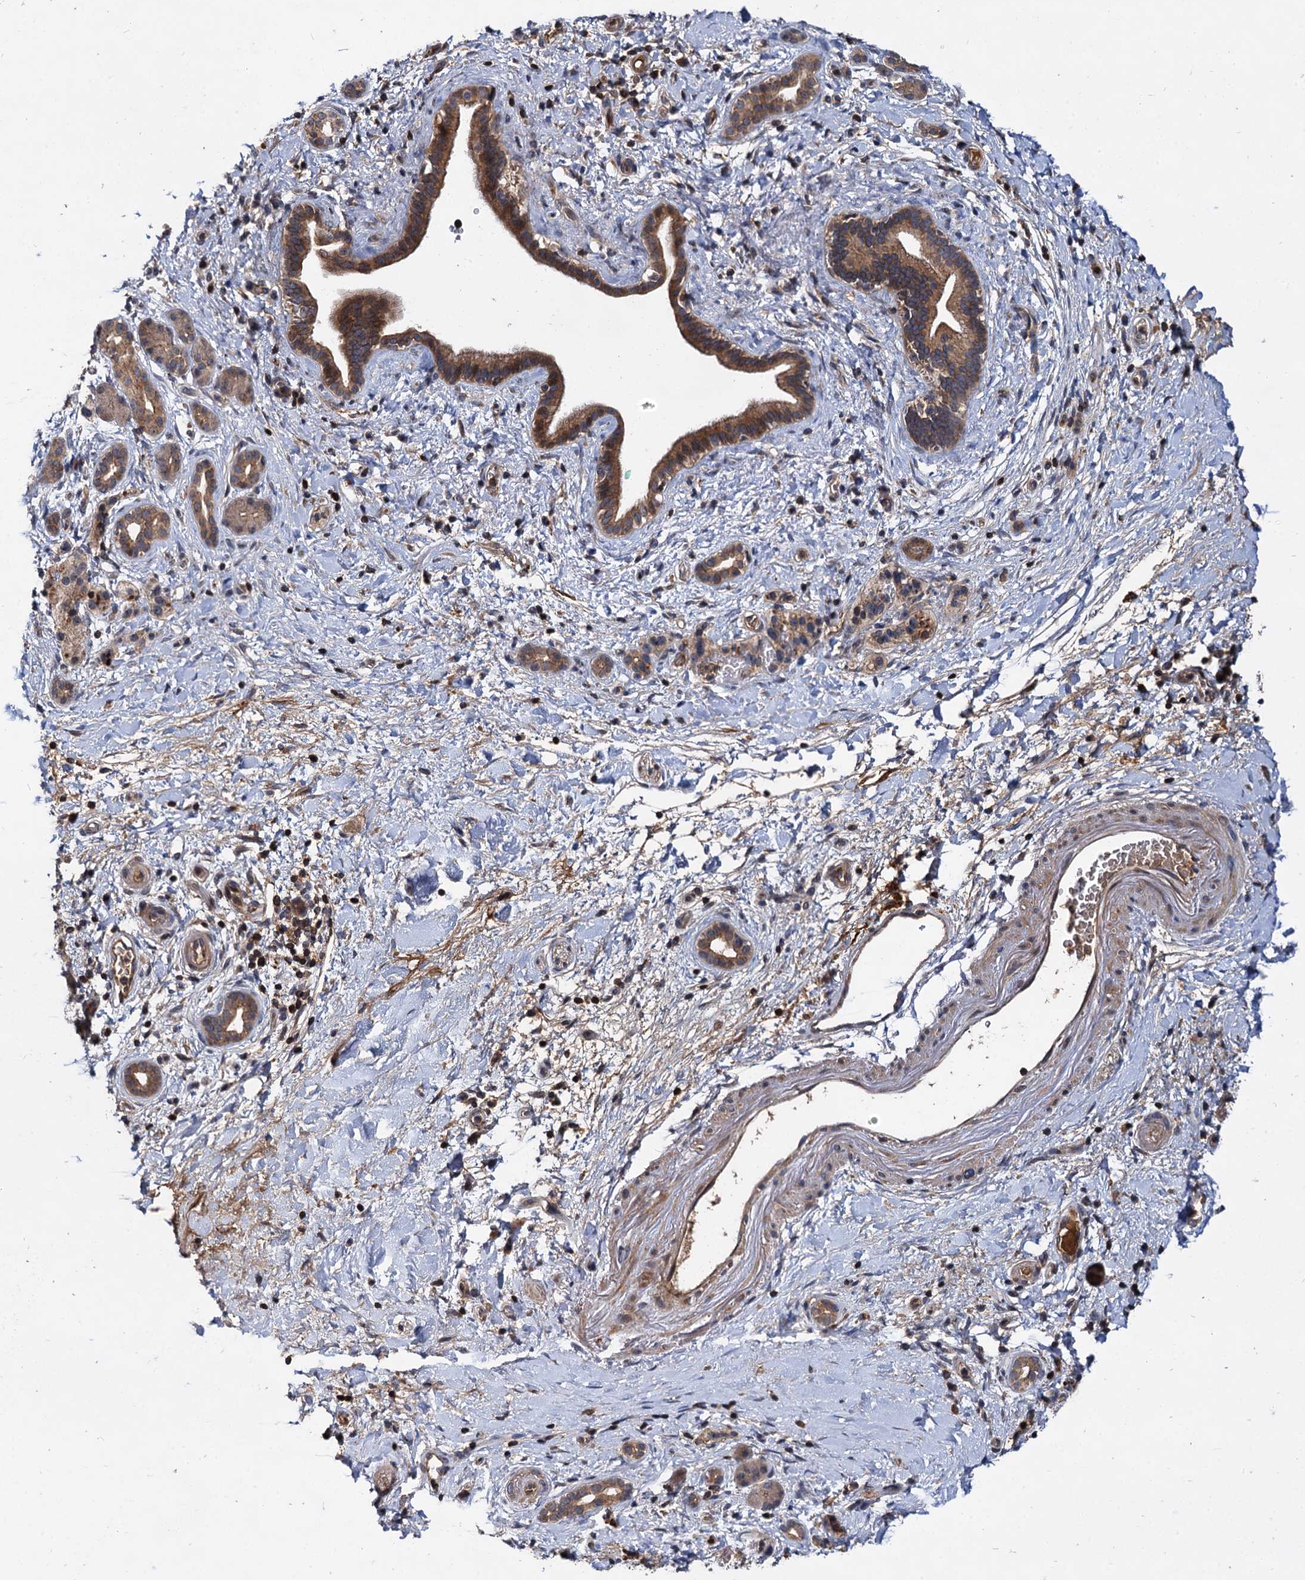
{"staining": {"intensity": "moderate", "quantity": ">75%", "location": "cytoplasmic/membranous"}, "tissue": "pancreatic cancer", "cell_type": "Tumor cells", "image_type": "cancer", "snomed": [{"axis": "morphology", "description": "Normal tissue, NOS"}, {"axis": "morphology", "description": "Adenocarcinoma, NOS"}, {"axis": "topography", "description": "Pancreas"}, {"axis": "topography", "description": "Peripheral nerve tissue"}], "caption": "Protein expression analysis of pancreatic adenocarcinoma exhibits moderate cytoplasmic/membranous positivity in about >75% of tumor cells.", "gene": "ABLIM1", "patient": {"sex": "female", "age": 77}}